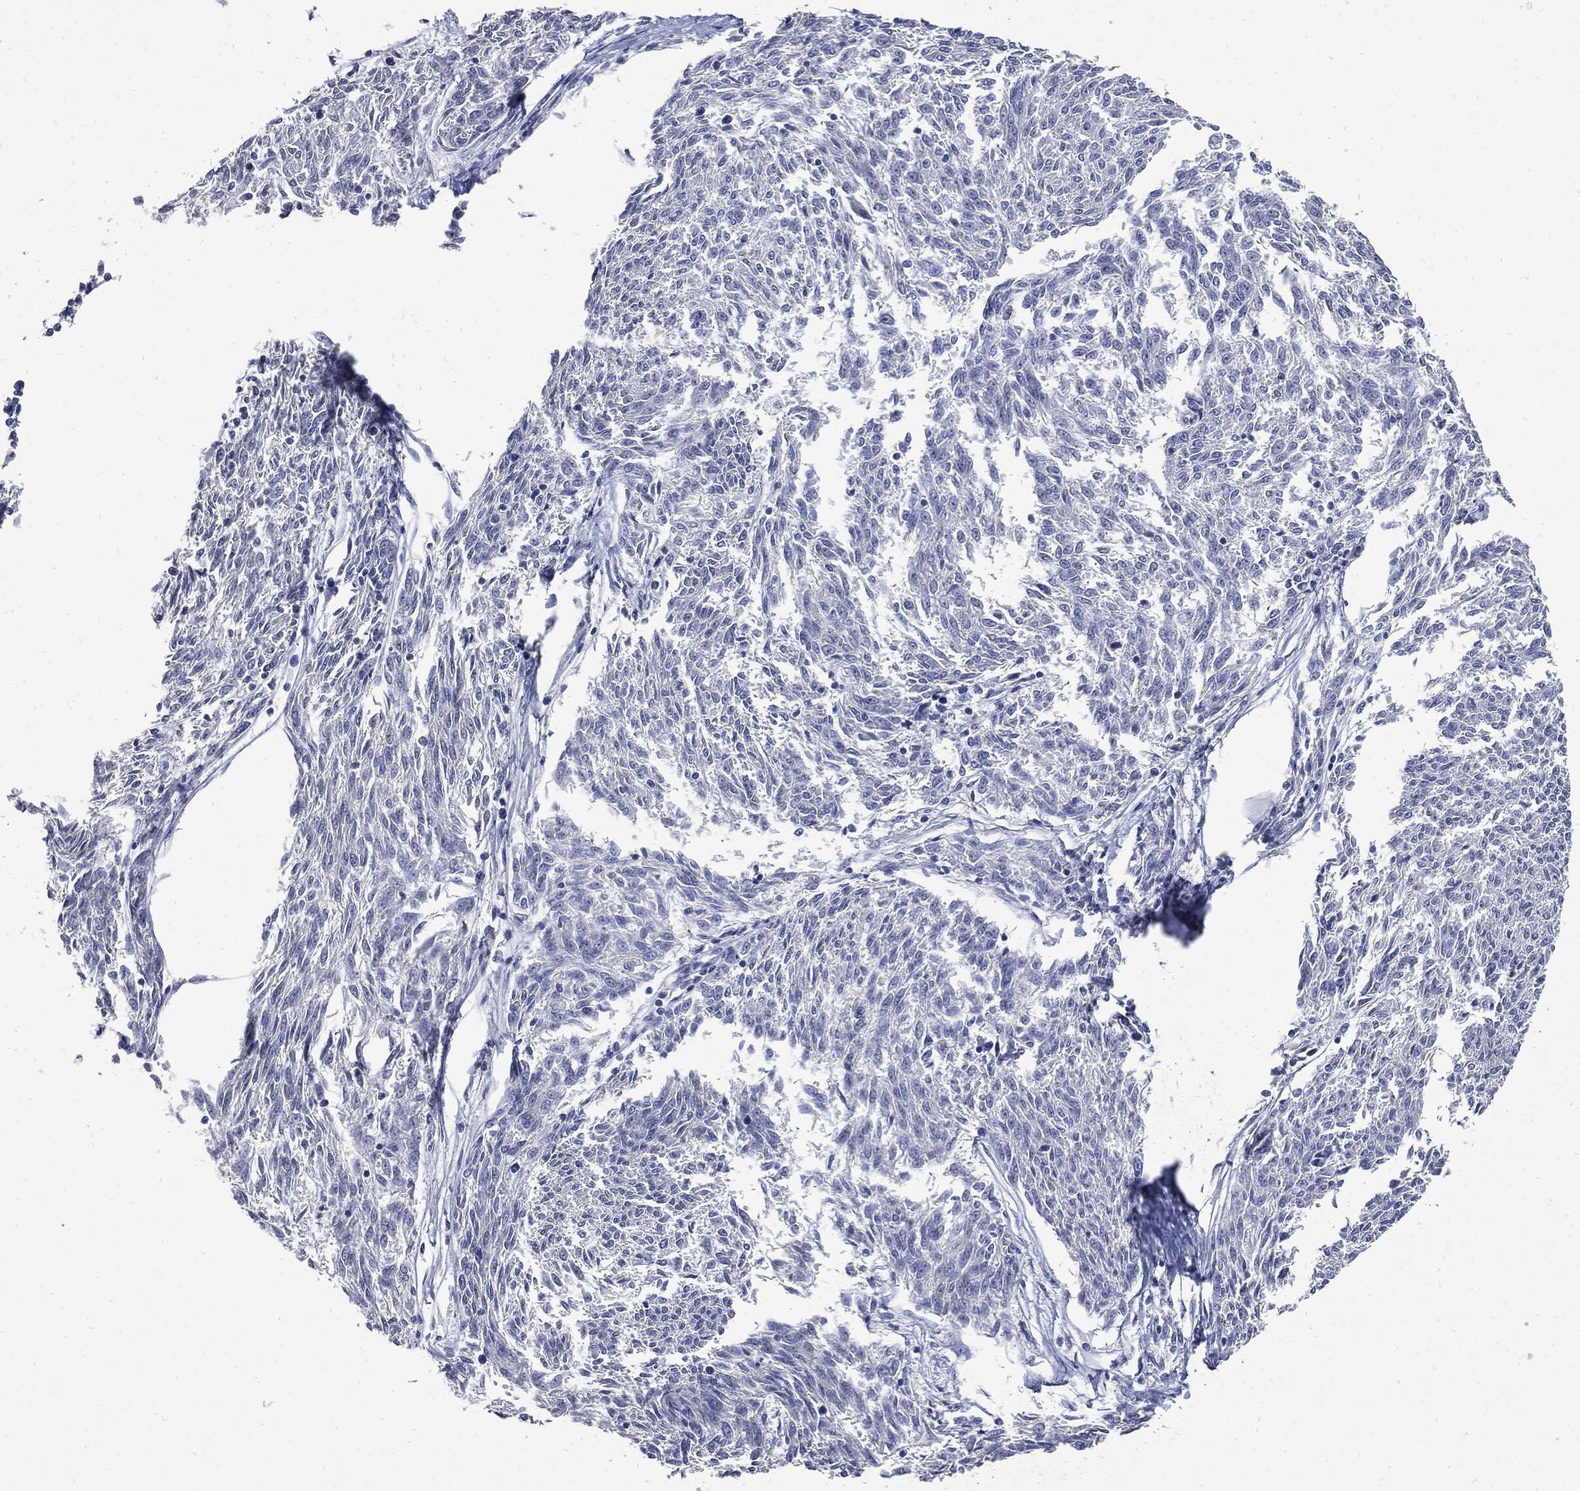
{"staining": {"intensity": "negative", "quantity": "none", "location": "none"}, "tissue": "melanoma", "cell_type": "Tumor cells", "image_type": "cancer", "snomed": [{"axis": "morphology", "description": "Malignant melanoma, NOS"}, {"axis": "topography", "description": "Skin"}], "caption": "Immunohistochemical staining of human malignant melanoma reveals no significant staining in tumor cells.", "gene": "CPE", "patient": {"sex": "female", "age": 72}}